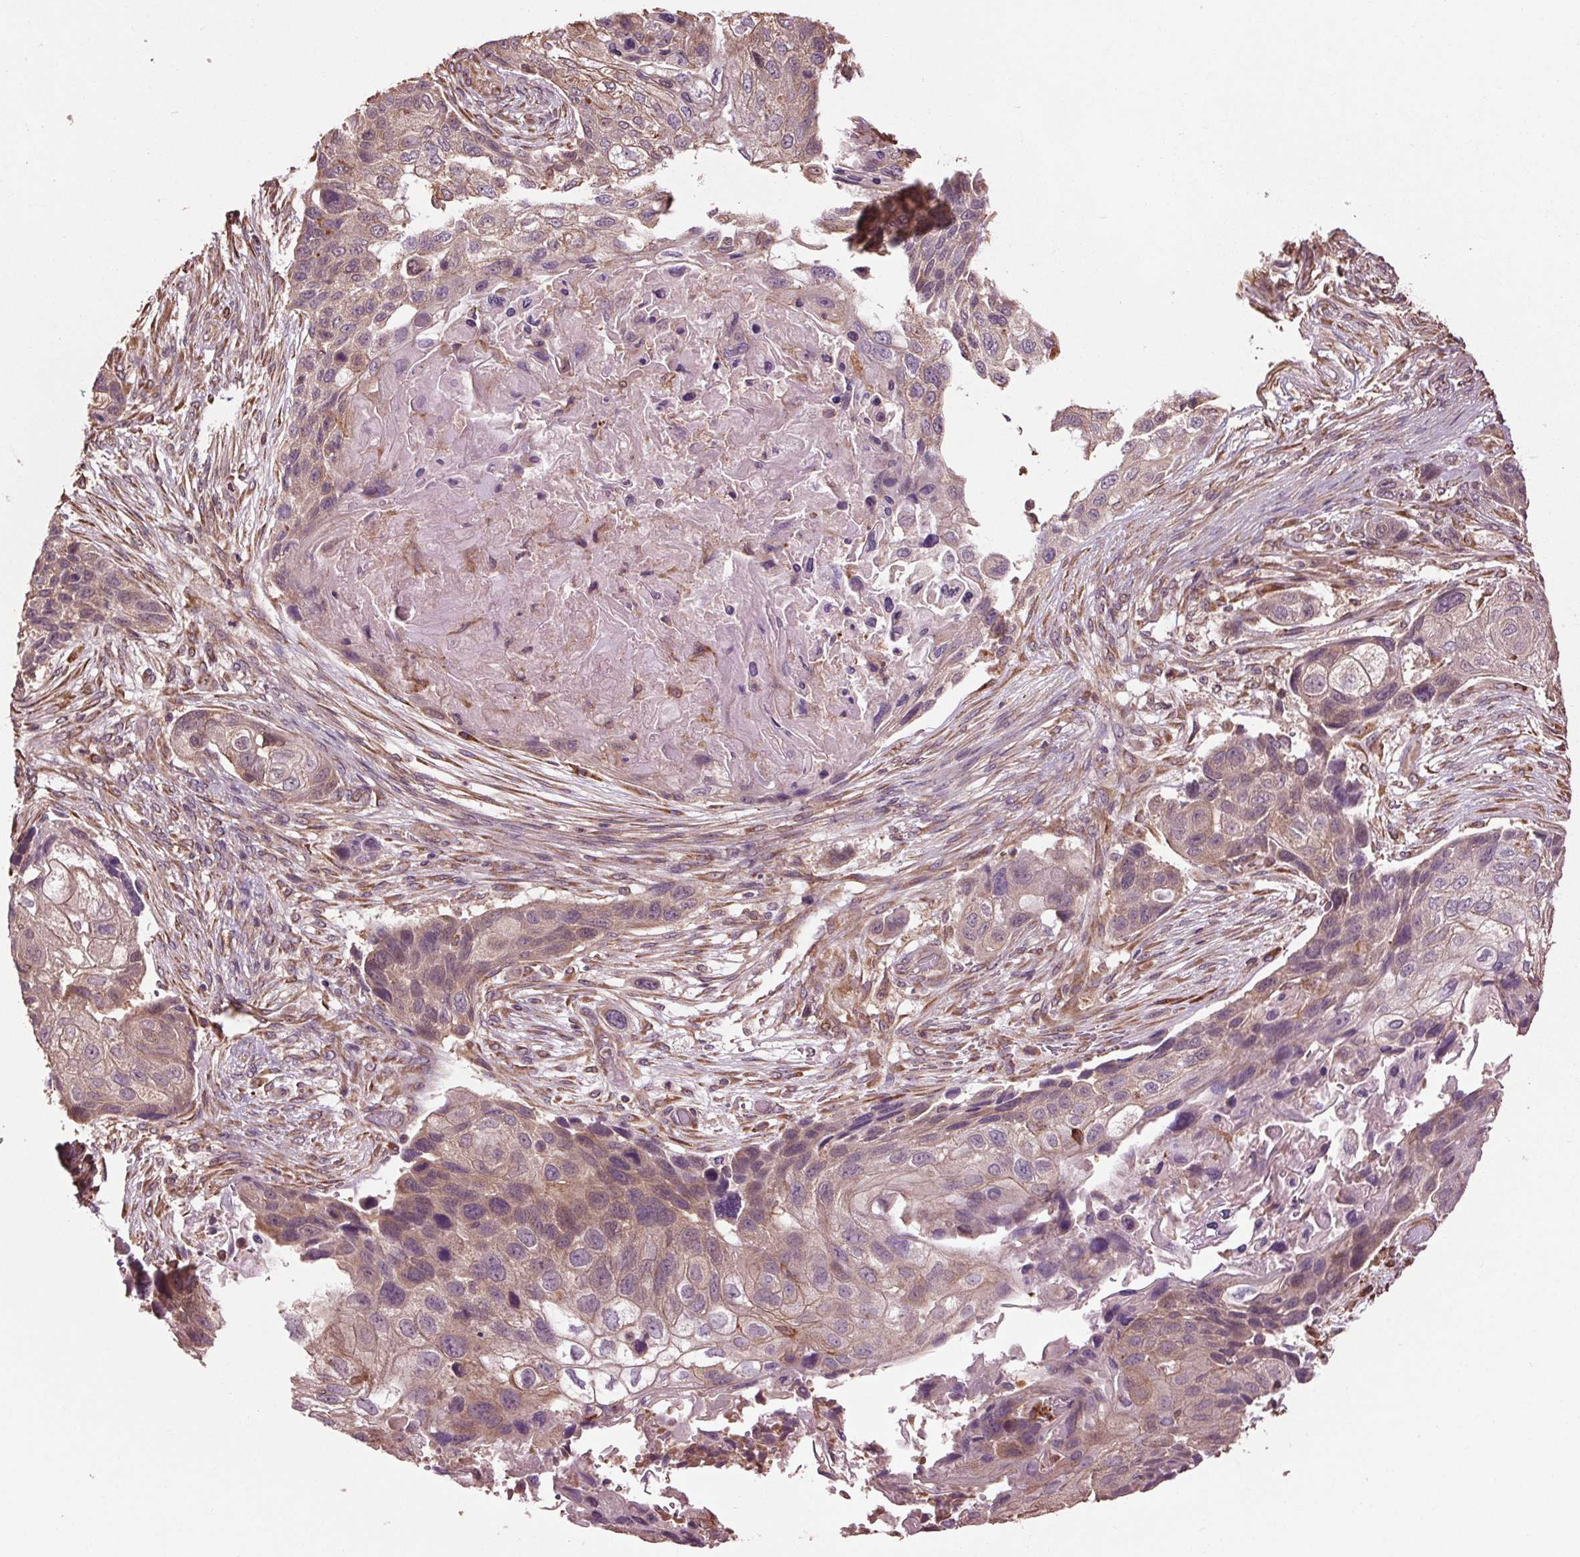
{"staining": {"intensity": "weak", "quantity": "25%-75%", "location": "cytoplasmic/membranous"}, "tissue": "lung cancer", "cell_type": "Tumor cells", "image_type": "cancer", "snomed": [{"axis": "morphology", "description": "Squamous cell carcinoma, NOS"}, {"axis": "topography", "description": "Lung"}], "caption": "Protein staining by immunohistochemistry displays weak cytoplasmic/membranous positivity in about 25%-75% of tumor cells in lung cancer. The protein is stained brown, and the nuclei are stained in blue (DAB IHC with brightfield microscopy, high magnification).", "gene": "RNPEP", "patient": {"sex": "male", "age": 69}}